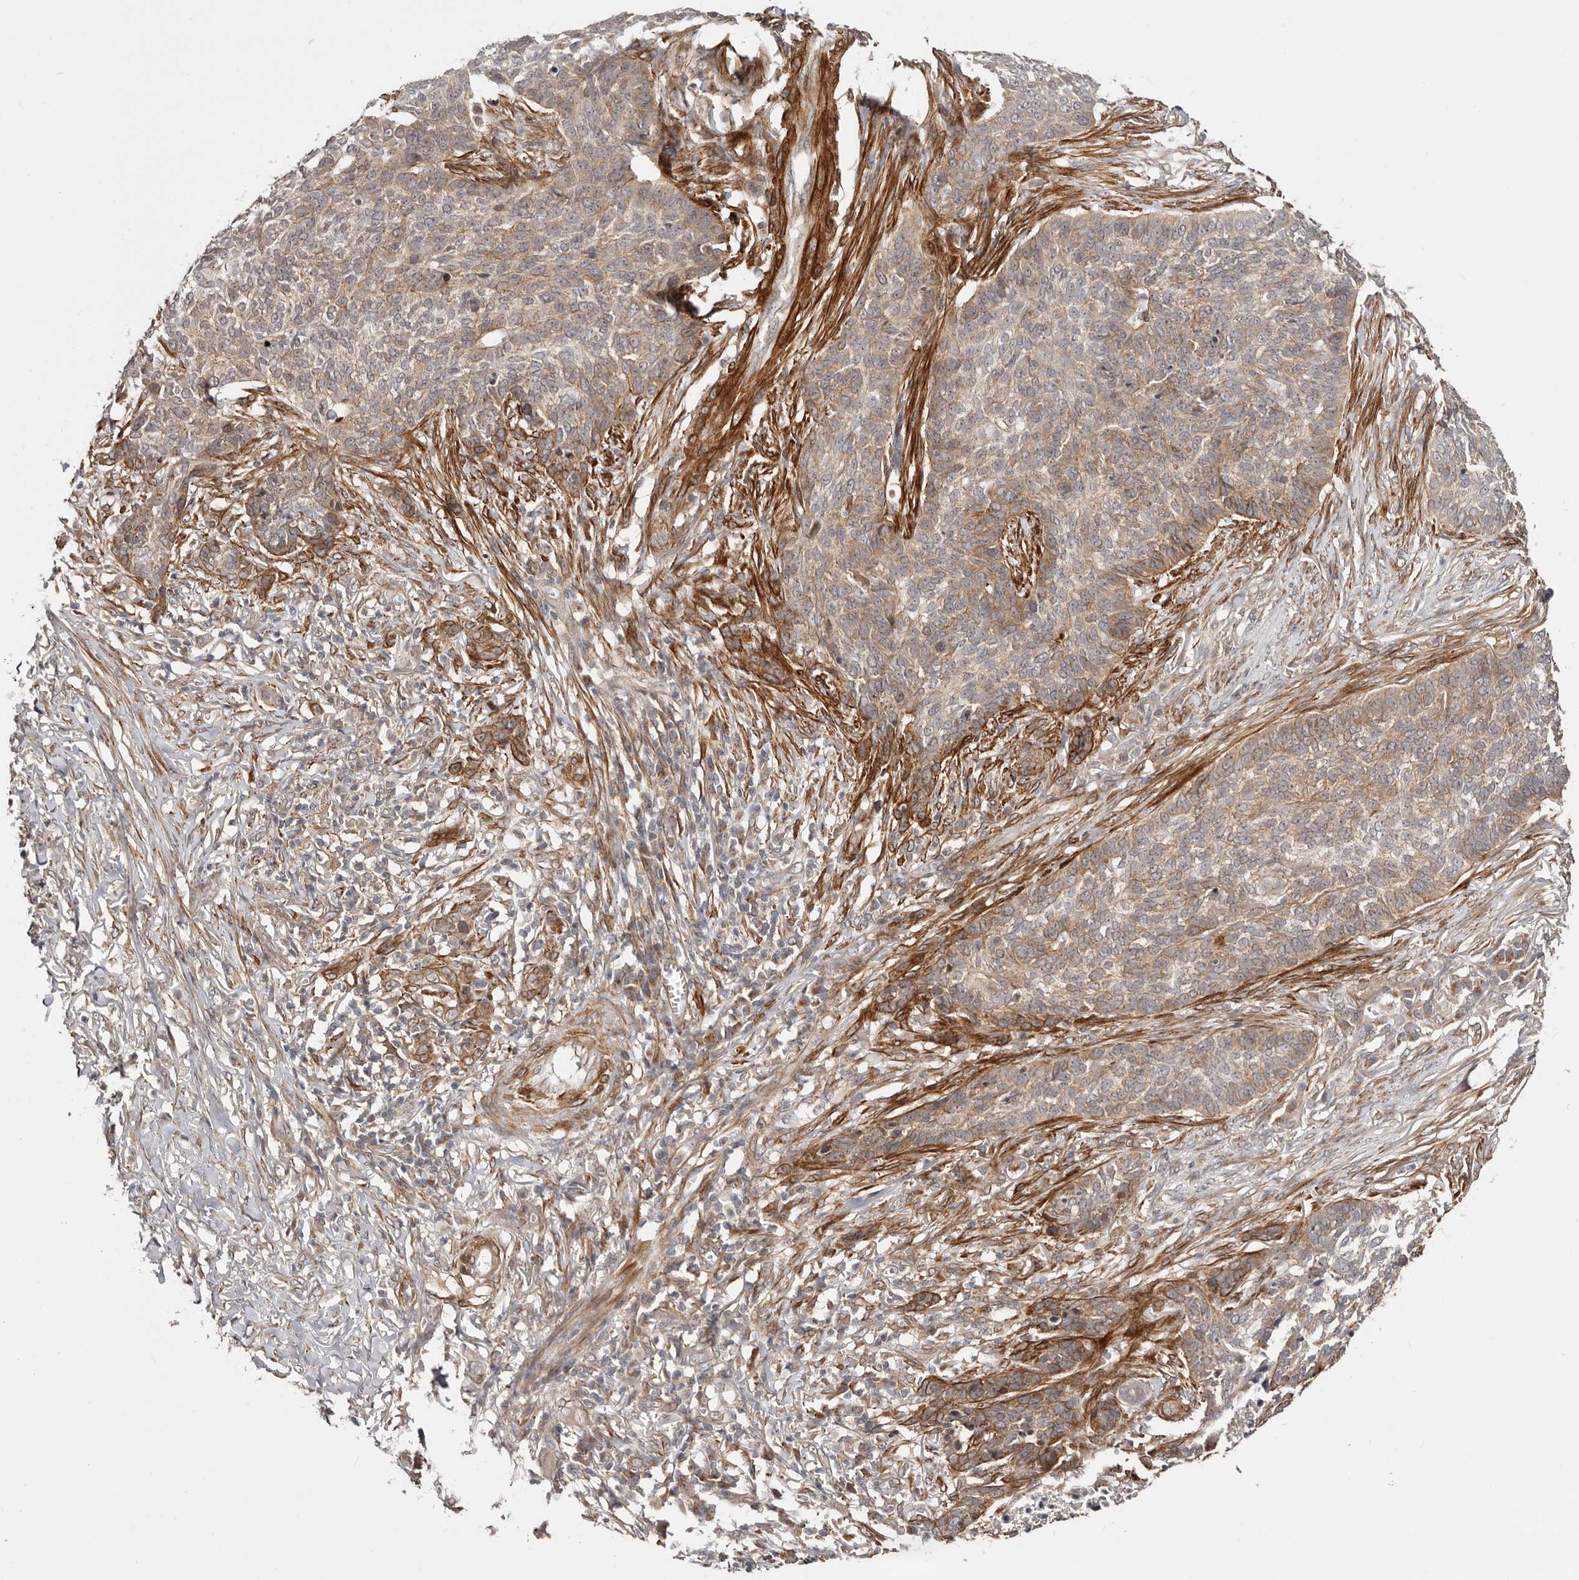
{"staining": {"intensity": "moderate", "quantity": ">75%", "location": "cytoplasmic/membranous"}, "tissue": "skin cancer", "cell_type": "Tumor cells", "image_type": "cancer", "snomed": [{"axis": "morphology", "description": "Basal cell carcinoma"}, {"axis": "topography", "description": "Skin"}], "caption": "High-power microscopy captured an immunohistochemistry image of skin cancer (basal cell carcinoma), revealing moderate cytoplasmic/membranous positivity in about >75% of tumor cells.", "gene": "MICAL2", "patient": {"sex": "male", "age": 85}}